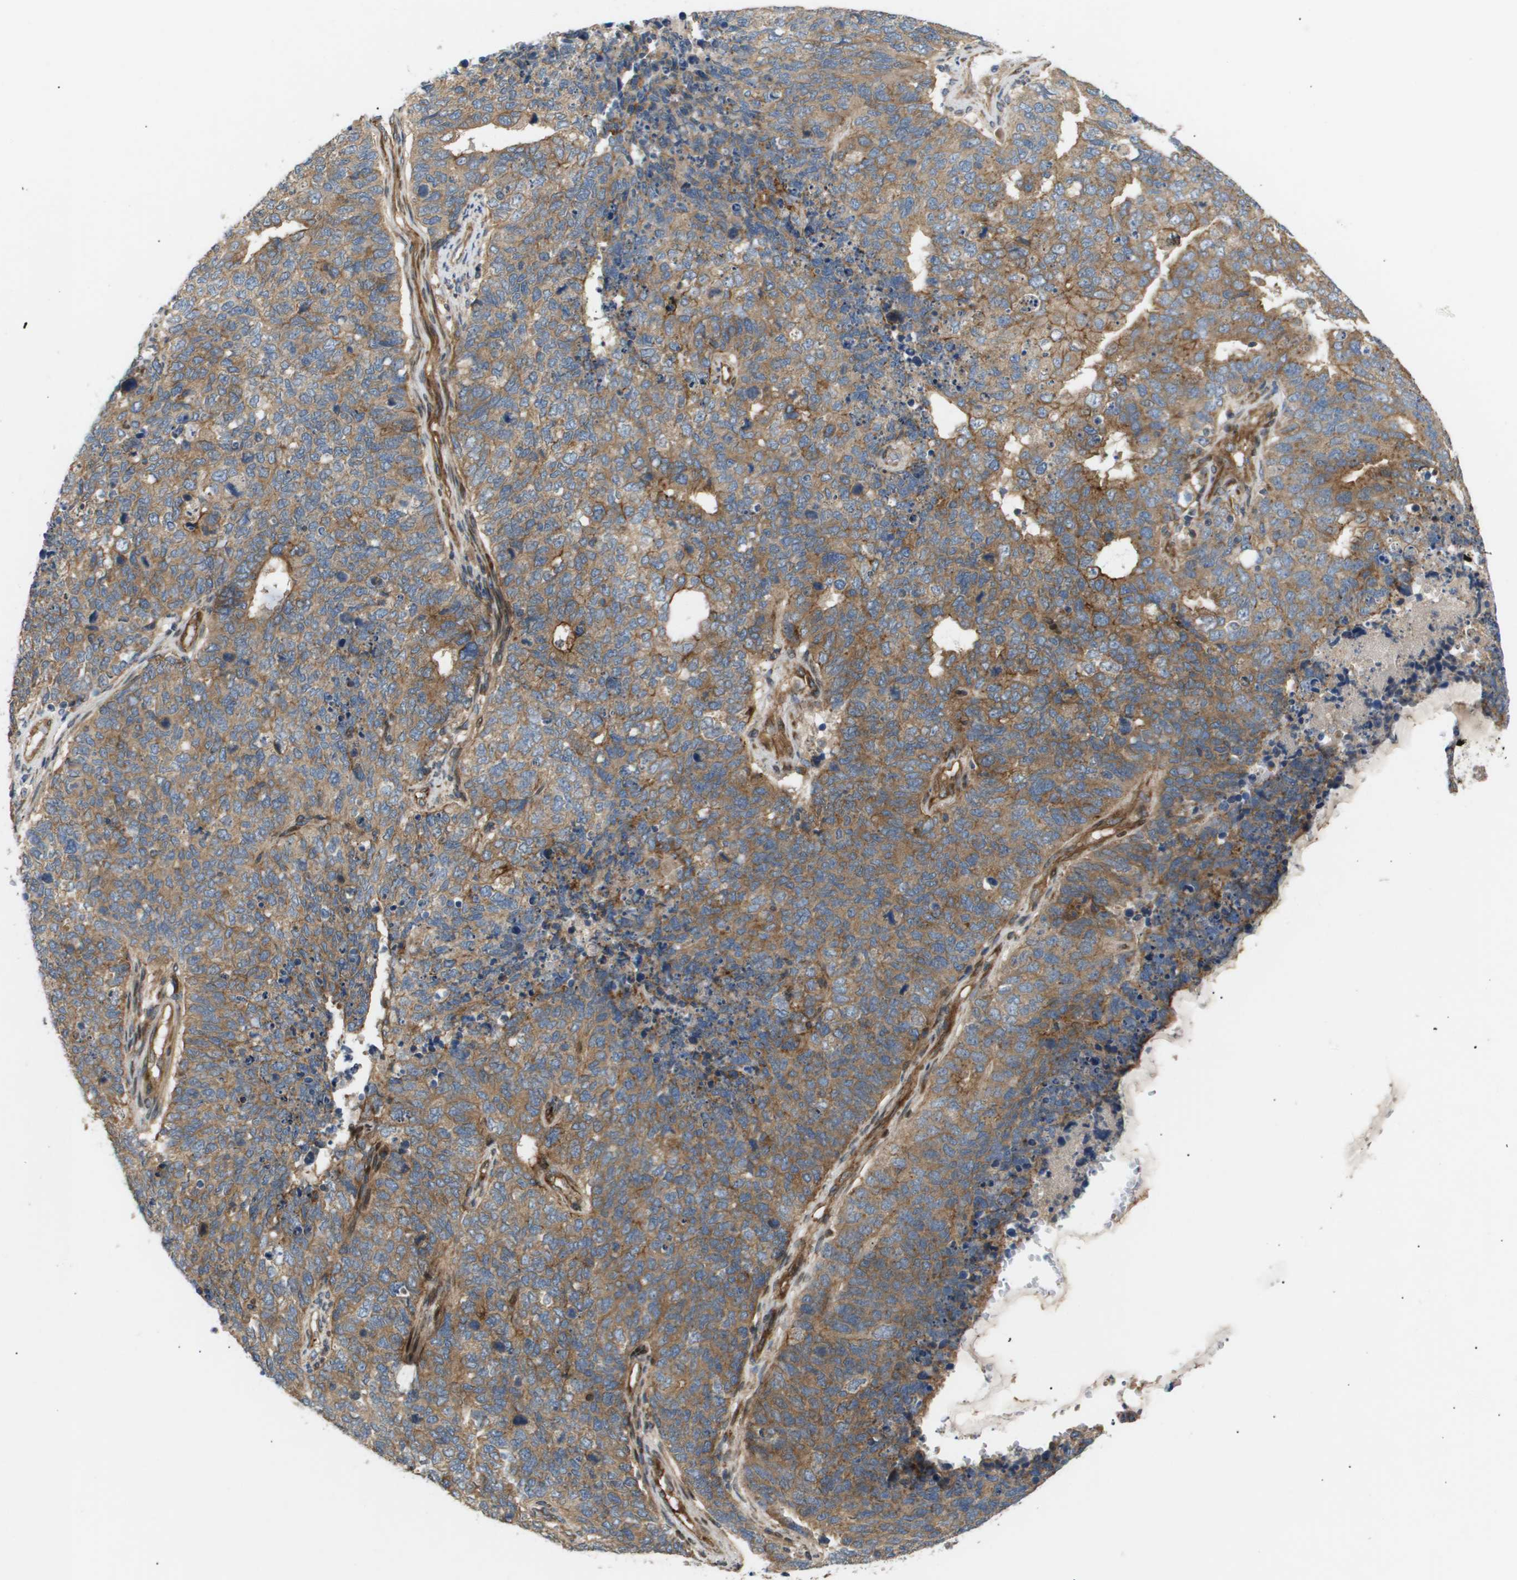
{"staining": {"intensity": "moderate", "quantity": "25%-75%", "location": "cytoplasmic/membranous"}, "tissue": "cervical cancer", "cell_type": "Tumor cells", "image_type": "cancer", "snomed": [{"axis": "morphology", "description": "Squamous cell carcinoma, NOS"}, {"axis": "topography", "description": "Cervix"}], "caption": "Moderate cytoplasmic/membranous positivity for a protein is present in about 25%-75% of tumor cells of squamous cell carcinoma (cervical) using immunohistochemistry.", "gene": "LYSMD3", "patient": {"sex": "female", "age": 63}}